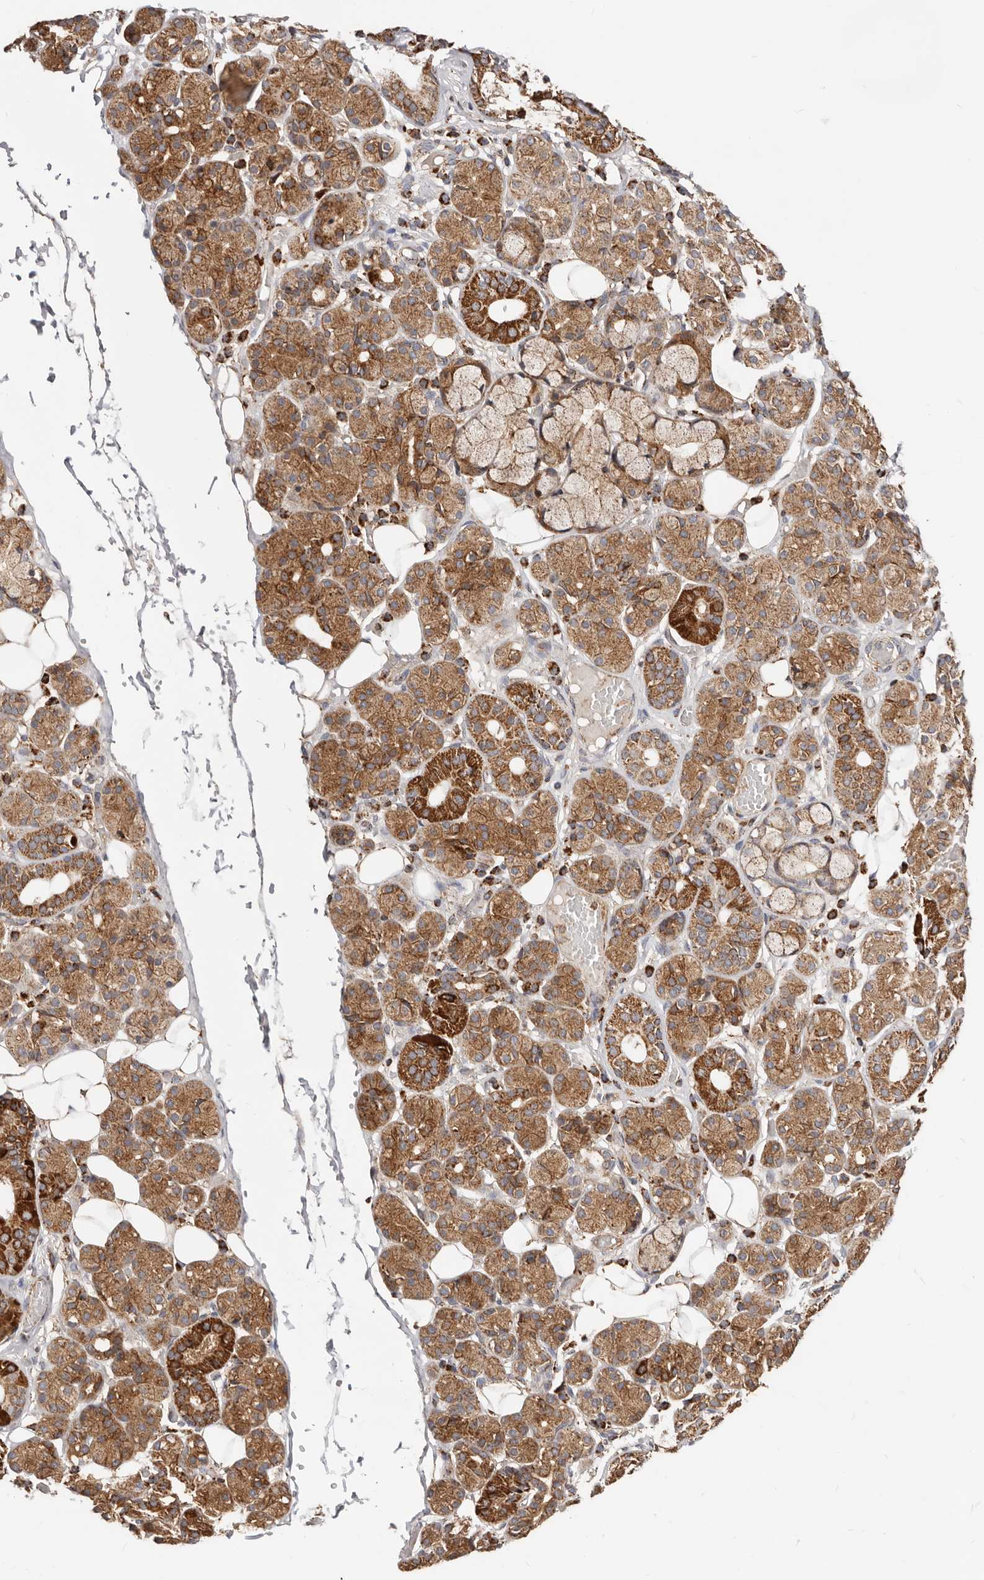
{"staining": {"intensity": "strong", "quantity": "25%-75%", "location": "cytoplasmic/membranous"}, "tissue": "salivary gland", "cell_type": "Glandular cells", "image_type": "normal", "snomed": [{"axis": "morphology", "description": "Normal tissue, NOS"}, {"axis": "topography", "description": "Salivary gland"}], "caption": "Immunohistochemistry (IHC) histopathology image of unremarkable salivary gland stained for a protein (brown), which exhibits high levels of strong cytoplasmic/membranous expression in about 25%-75% of glandular cells.", "gene": "PRKACB", "patient": {"sex": "male", "age": 63}}